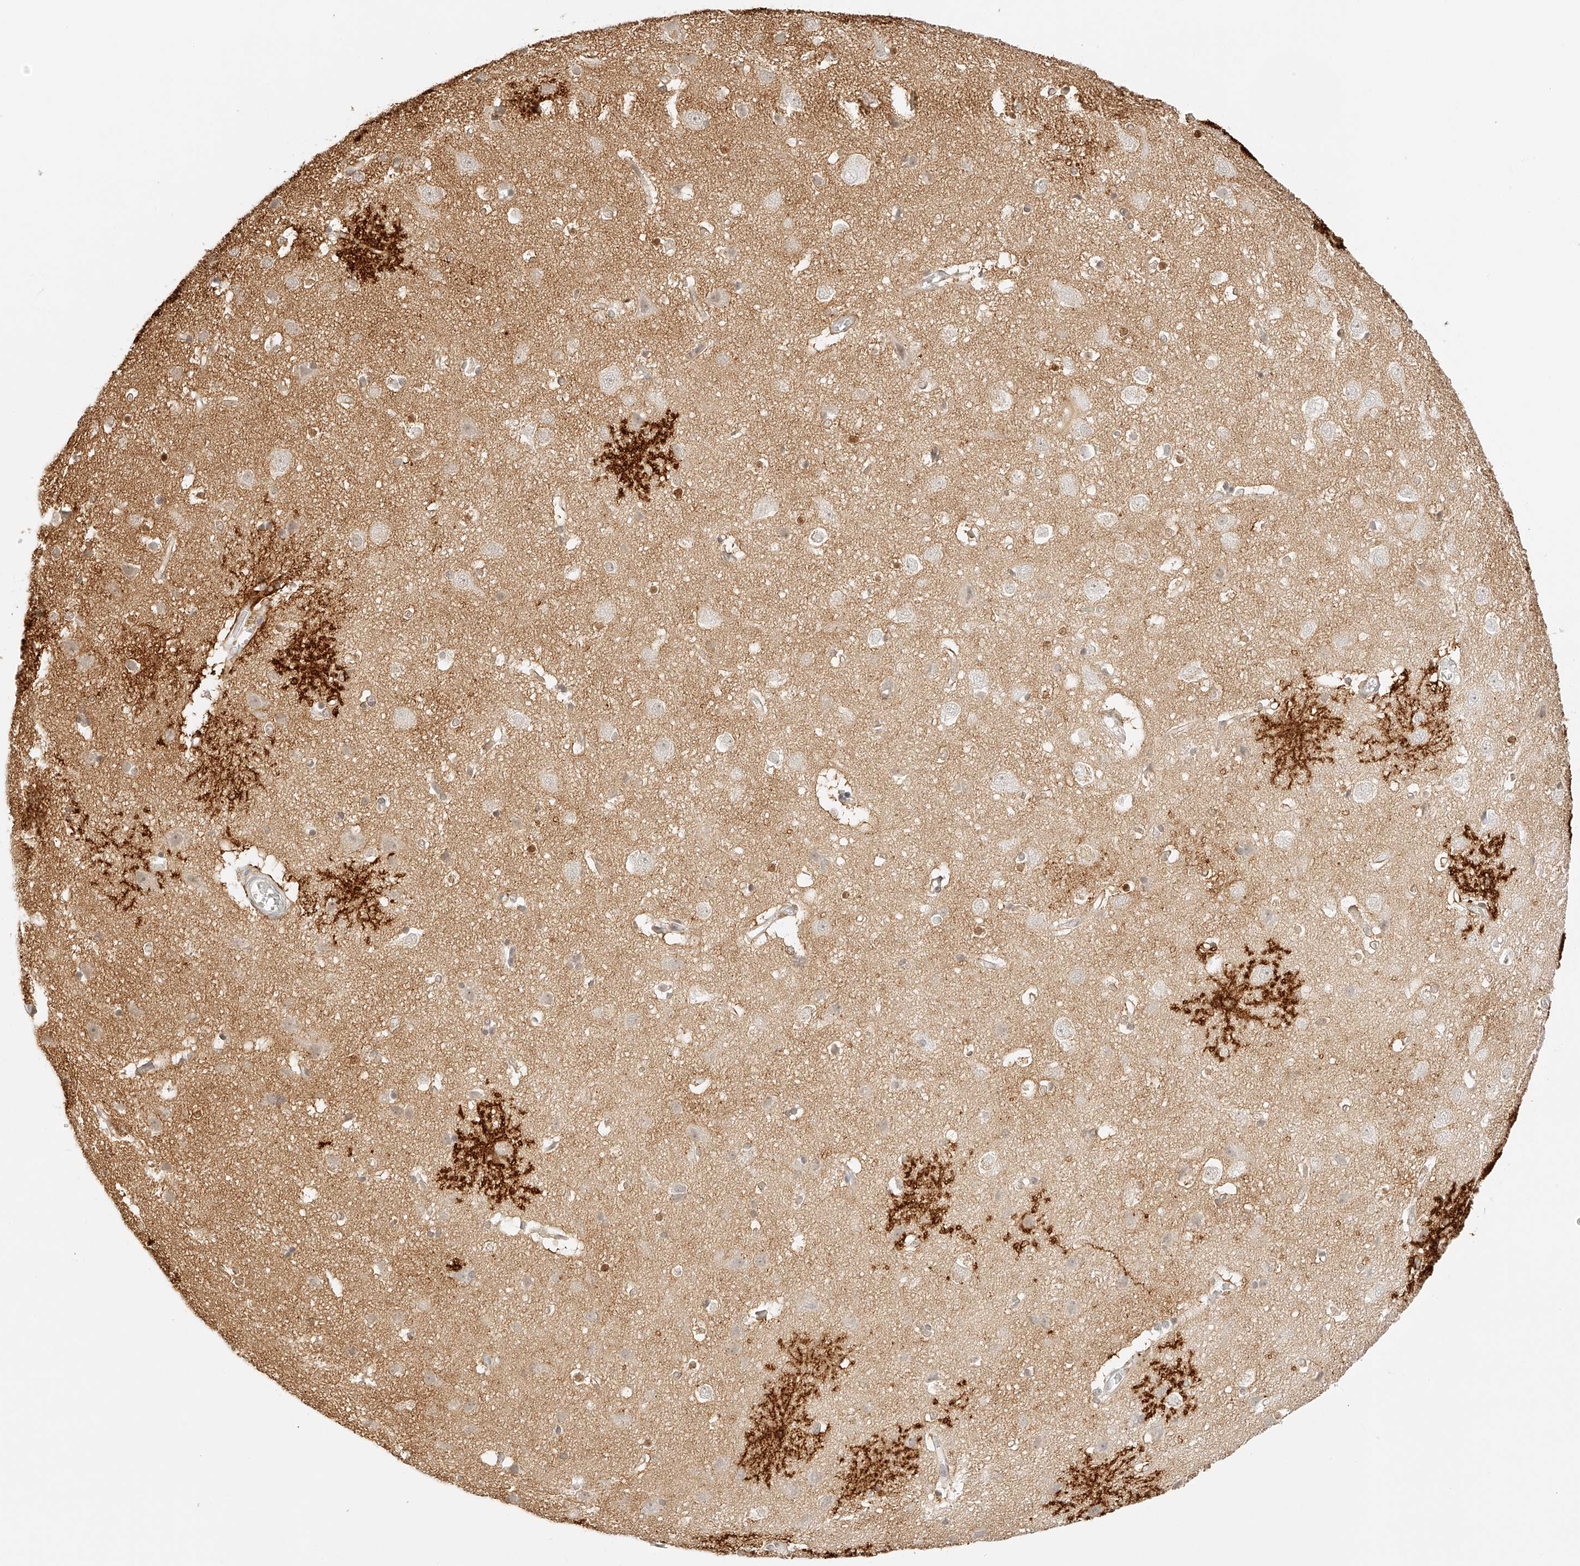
{"staining": {"intensity": "negative", "quantity": "none", "location": "none"}, "tissue": "cerebral cortex", "cell_type": "Endothelial cells", "image_type": "normal", "snomed": [{"axis": "morphology", "description": "Normal tissue, NOS"}, {"axis": "topography", "description": "Cerebral cortex"}], "caption": "Immunohistochemical staining of normal cerebral cortex shows no significant expression in endothelial cells. (Brightfield microscopy of DAB (3,3'-diaminobenzidine) immunohistochemistry at high magnification).", "gene": "ZFP69", "patient": {"sex": "male", "age": 54}}